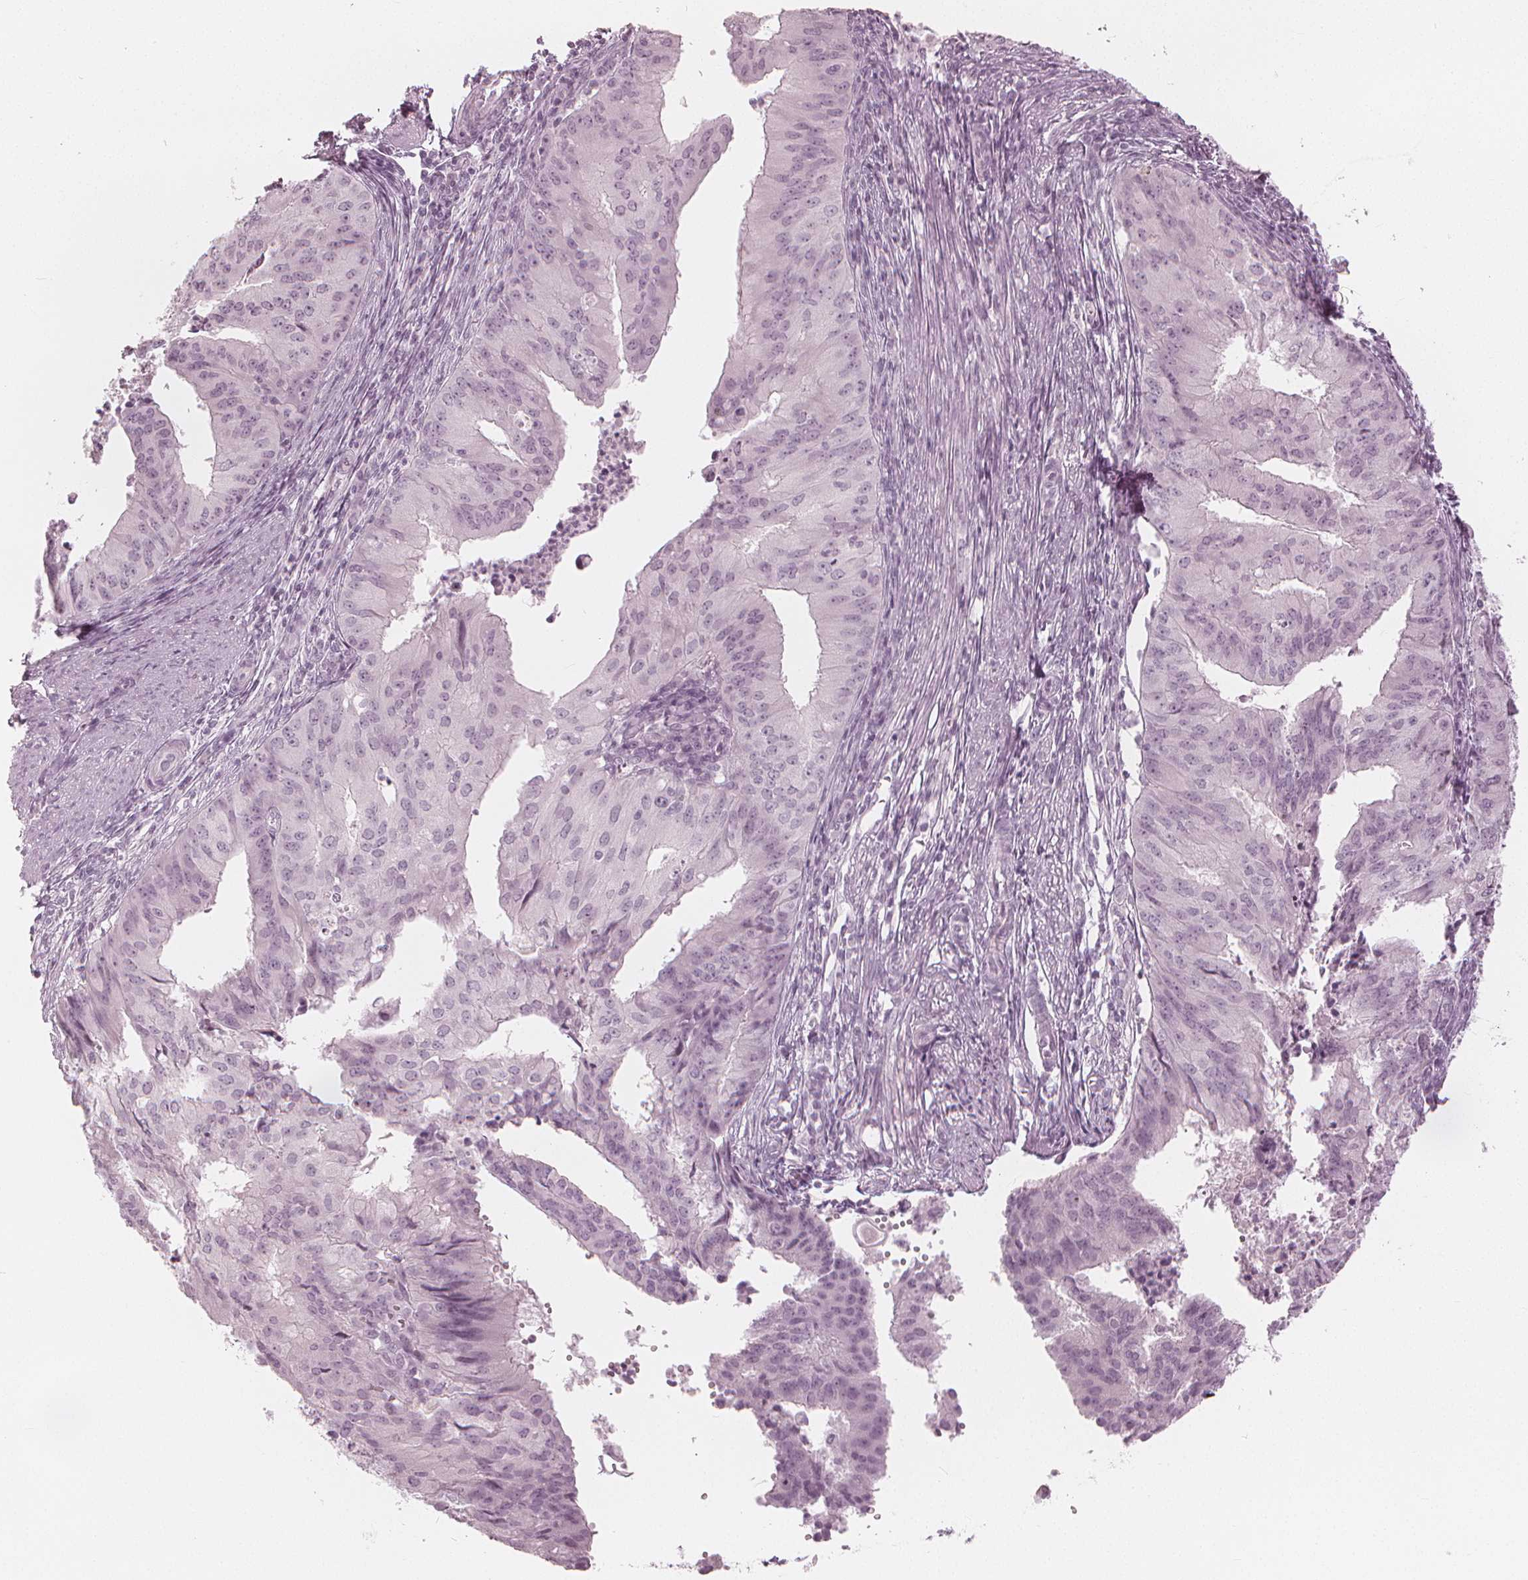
{"staining": {"intensity": "negative", "quantity": "none", "location": "none"}, "tissue": "endometrial cancer", "cell_type": "Tumor cells", "image_type": "cancer", "snomed": [{"axis": "morphology", "description": "Adenocarcinoma, NOS"}, {"axis": "topography", "description": "Endometrium"}], "caption": "Protein analysis of endometrial cancer (adenocarcinoma) displays no significant positivity in tumor cells.", "gene": "PAEP", "patient": {"sex": "female", "age": 50}}